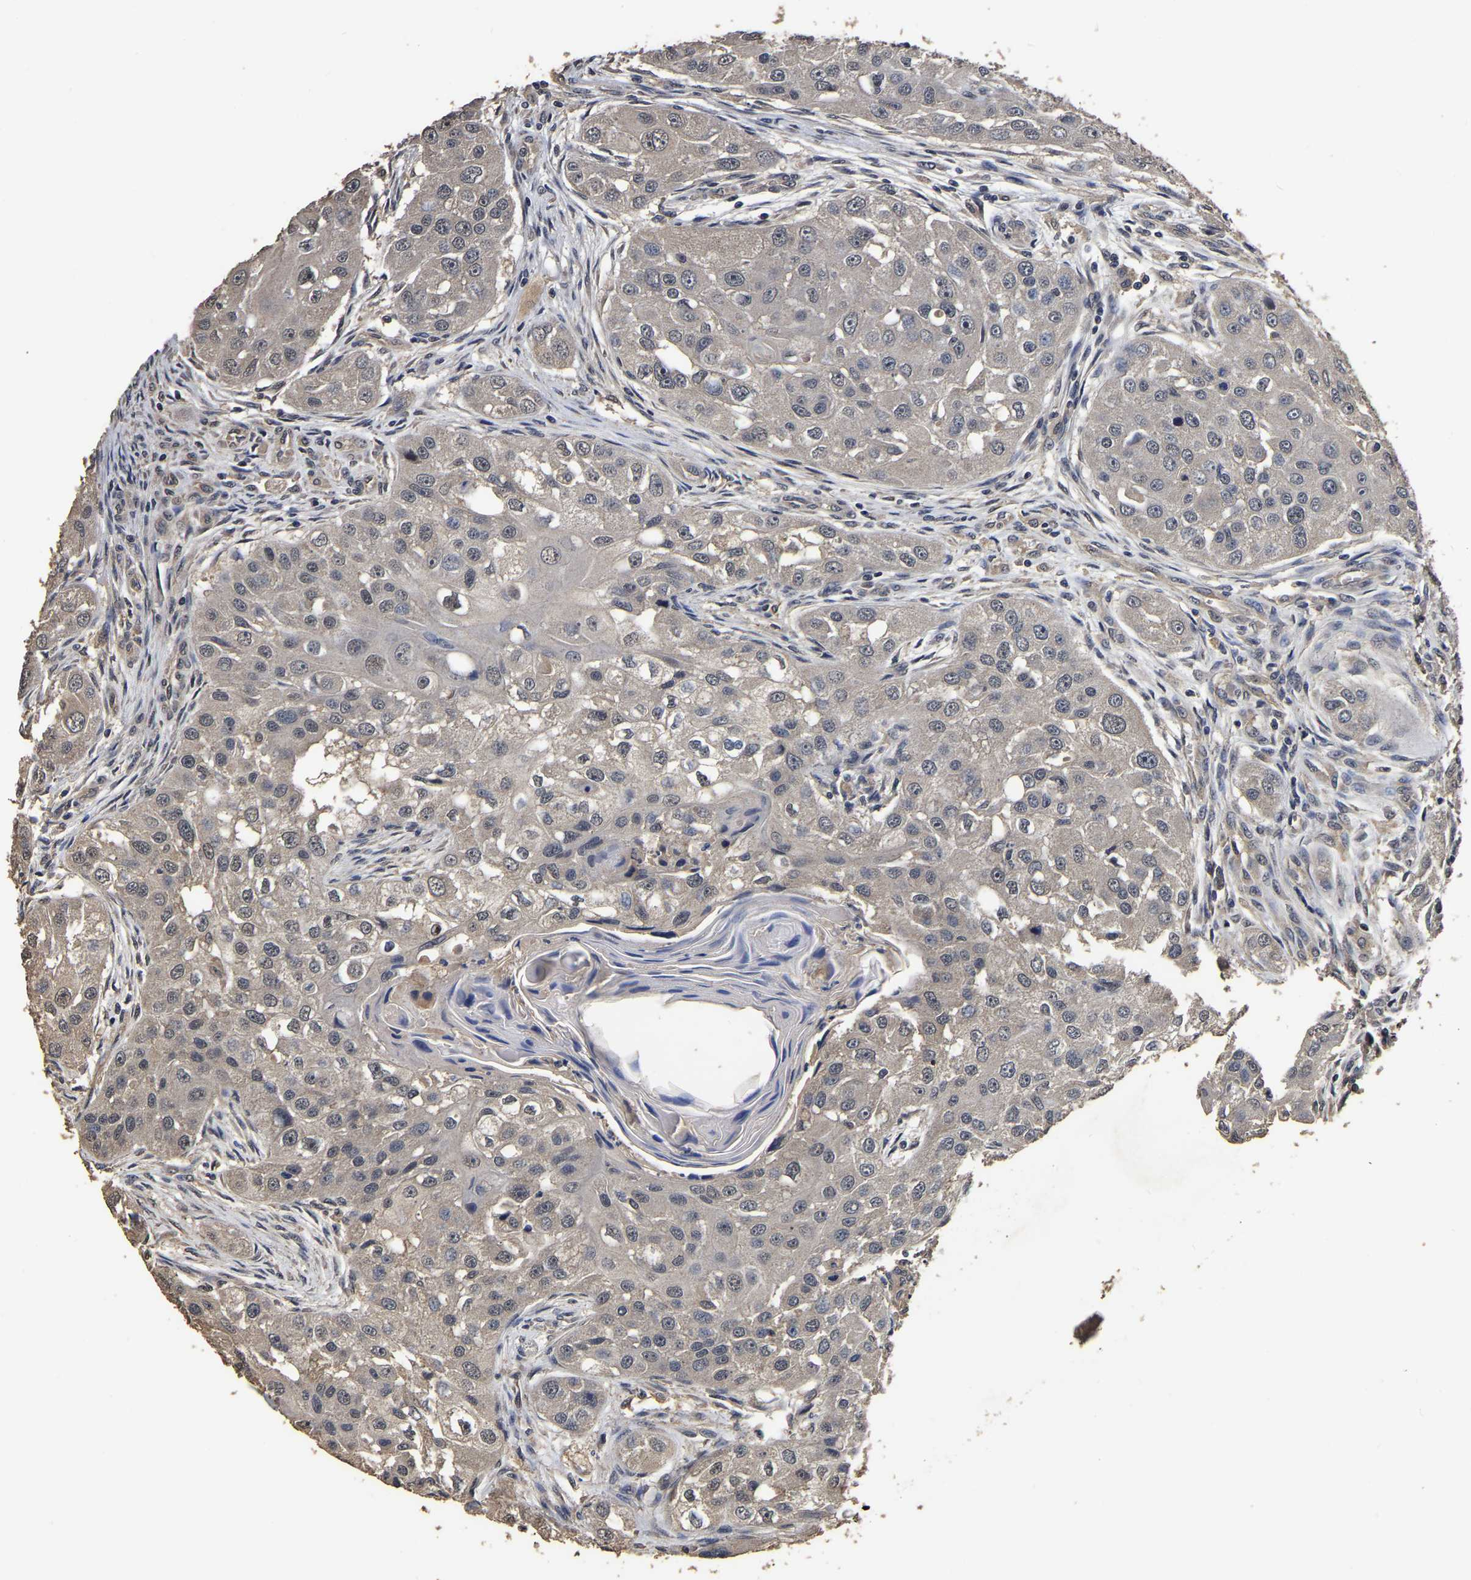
{"staining": {"intensity": "weak", "quantity": "<25%", "location": "cytoplasmic/membranous"}, "tissue": "head and neck cancer", "cell_type": "Tumor cells", "image_type": "cancer", "snomed": [{"axis": "morphology", "description": "Normal tissue, NOS"}, {"axis": "morphology", "description": "Squamous cell carcinoma, NOS"}, {"axis": "topography", "description": "Skeletal muscle"}, {"axis": "topography", "description": "Head-Neck"}], "caption": "The micrograph reveals no significant expression in tumor cells of head and neck cancer.", "gene": "STK32C", "patient": {"sex": "male", "age": 51}}